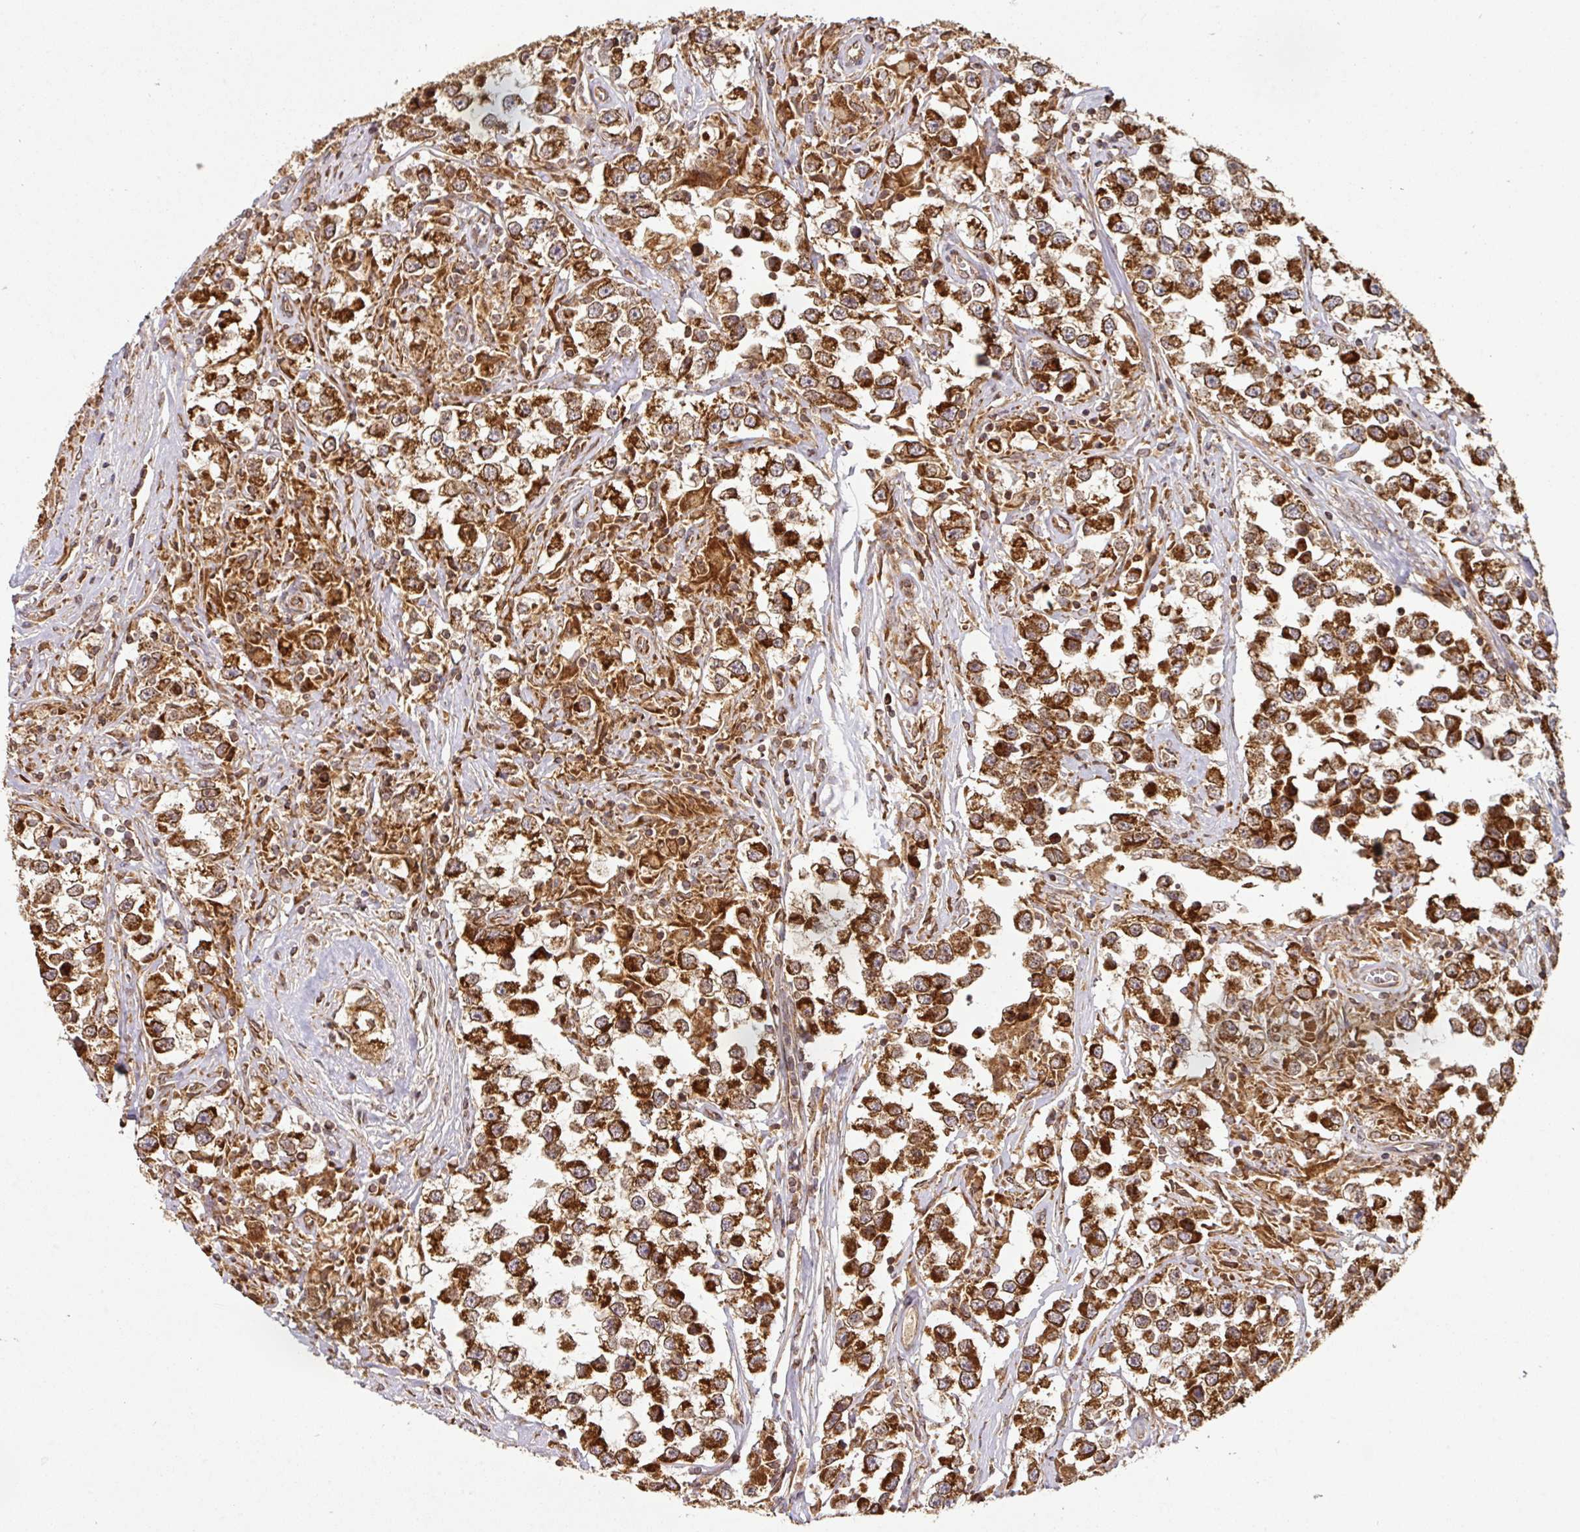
{"staining": {"intensity": "strong", "quantity": ">75%", "location": "cytoplasmic/membranous"}, "tissue": "testis cancer", "cell_type": "Tumor cells", "image_type": "cancer", "snomed": [{"axis": "morphology", "description": "Seminoma, NOS"}, {"axis": "topography", "description": "Testis"}], "caption": "This is a histology image of immunohistochemistry staining of testis cancer, which shows strong positivity in the cytoplasmic/membranous of tumor cells.", "gene": "TRAP1", "patient": {"sex": "male", "age": 46}}